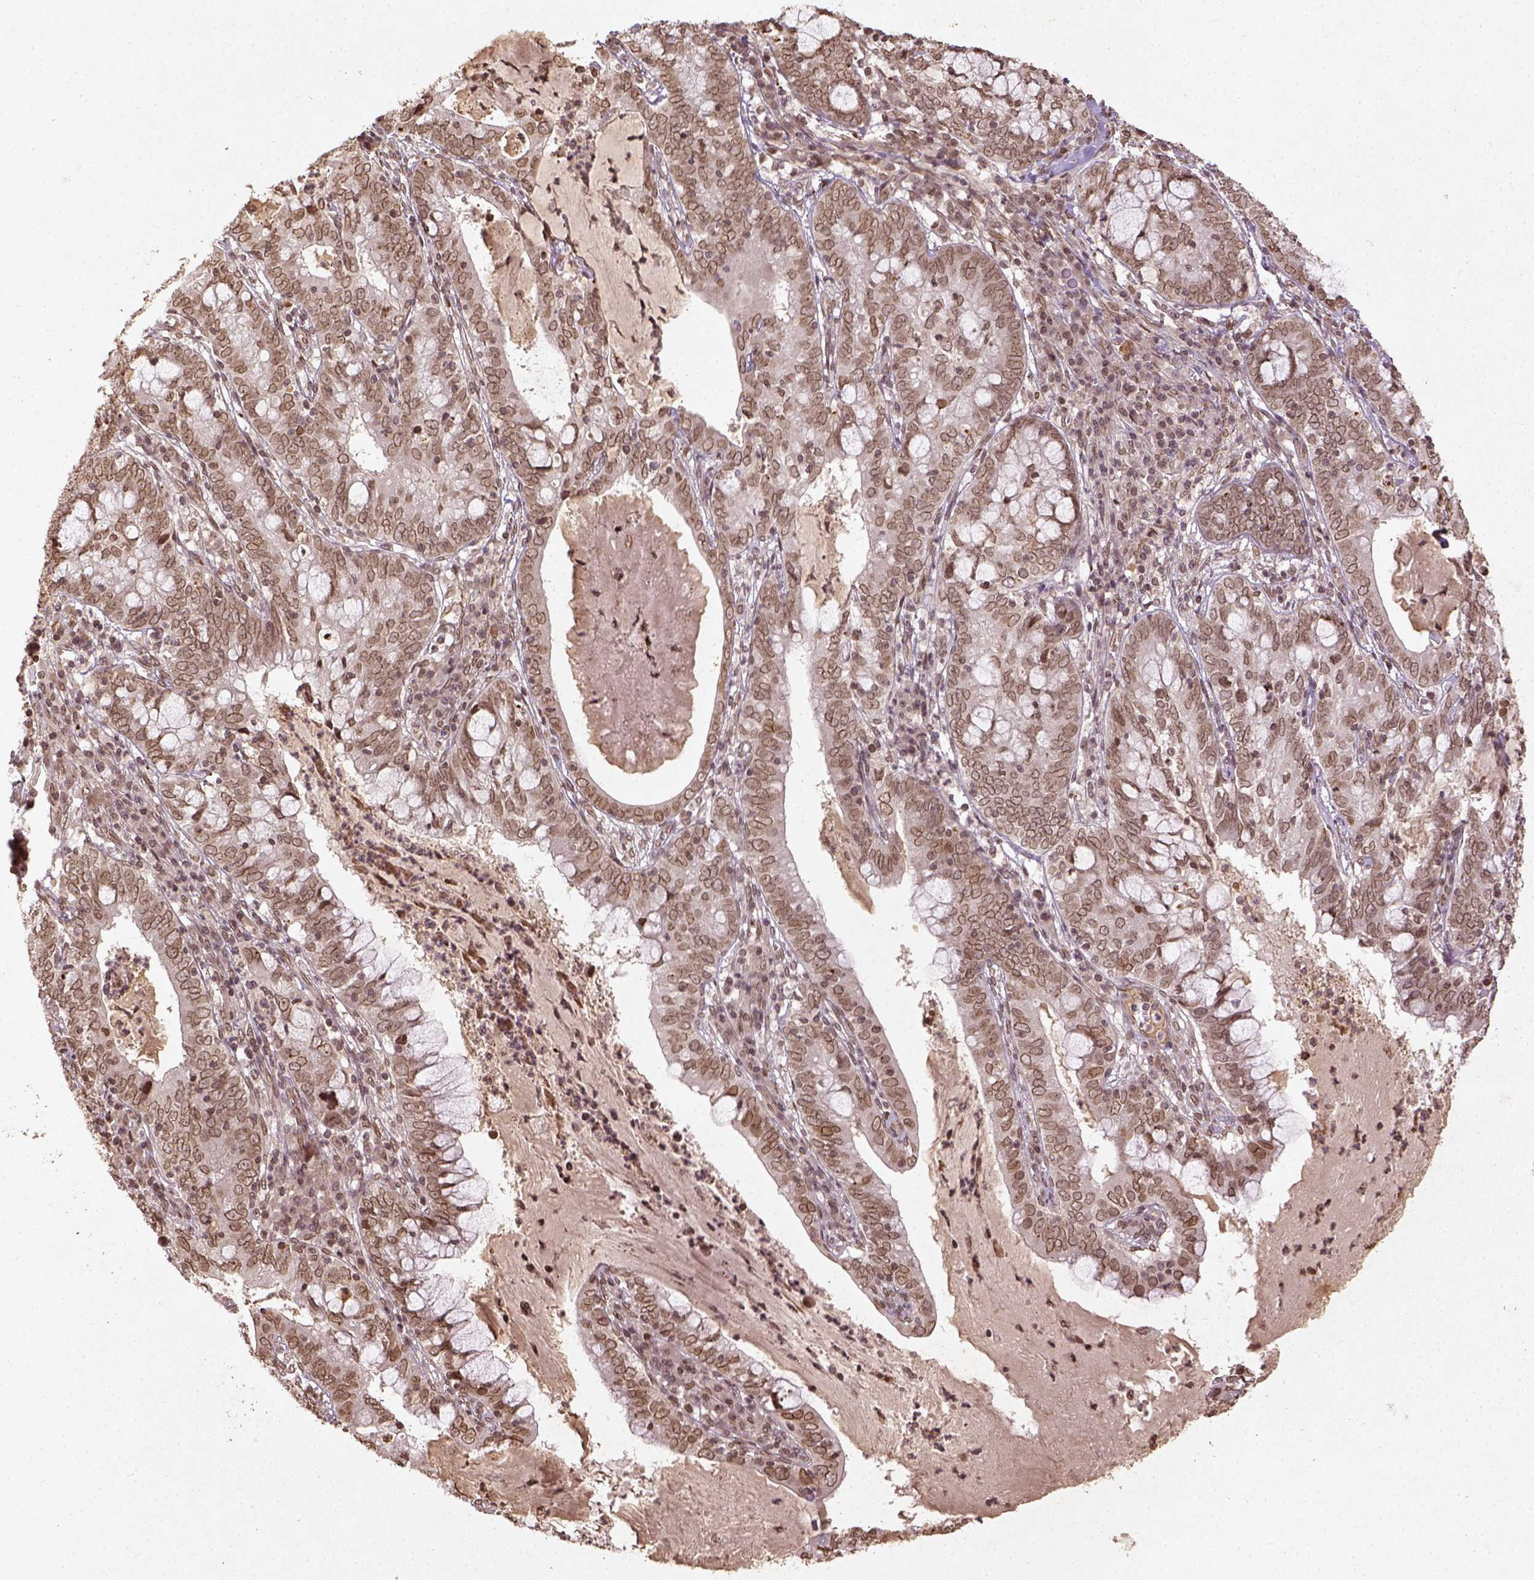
{"staining": {"intensity": "moderate", "quantity": ">75%", "location": "nuclear"}, "tissue": "cervical cancer", "cell_type": "Tumor cells", "image_type": "cancer", "snomed": [{"axis": "morphology", "description": "Adenocarcinoma, NOS"}, {"axis": "topography", "description": "Cervix"}], "caption": "Immunohistochemistry (IHC) (DAB) staining of cervical cancer (adenocarcinoma) shows moderate nuclear protein positivity in approximately >75% of tumor cells. (Stains: DAB (3,3'-diaminobenzidine) in brown, nuclei in blue, Microscopy: brightfield microscopy at high magnification).", "gene": "BANF1", "patient": {"sex": "female", "age": 40}}